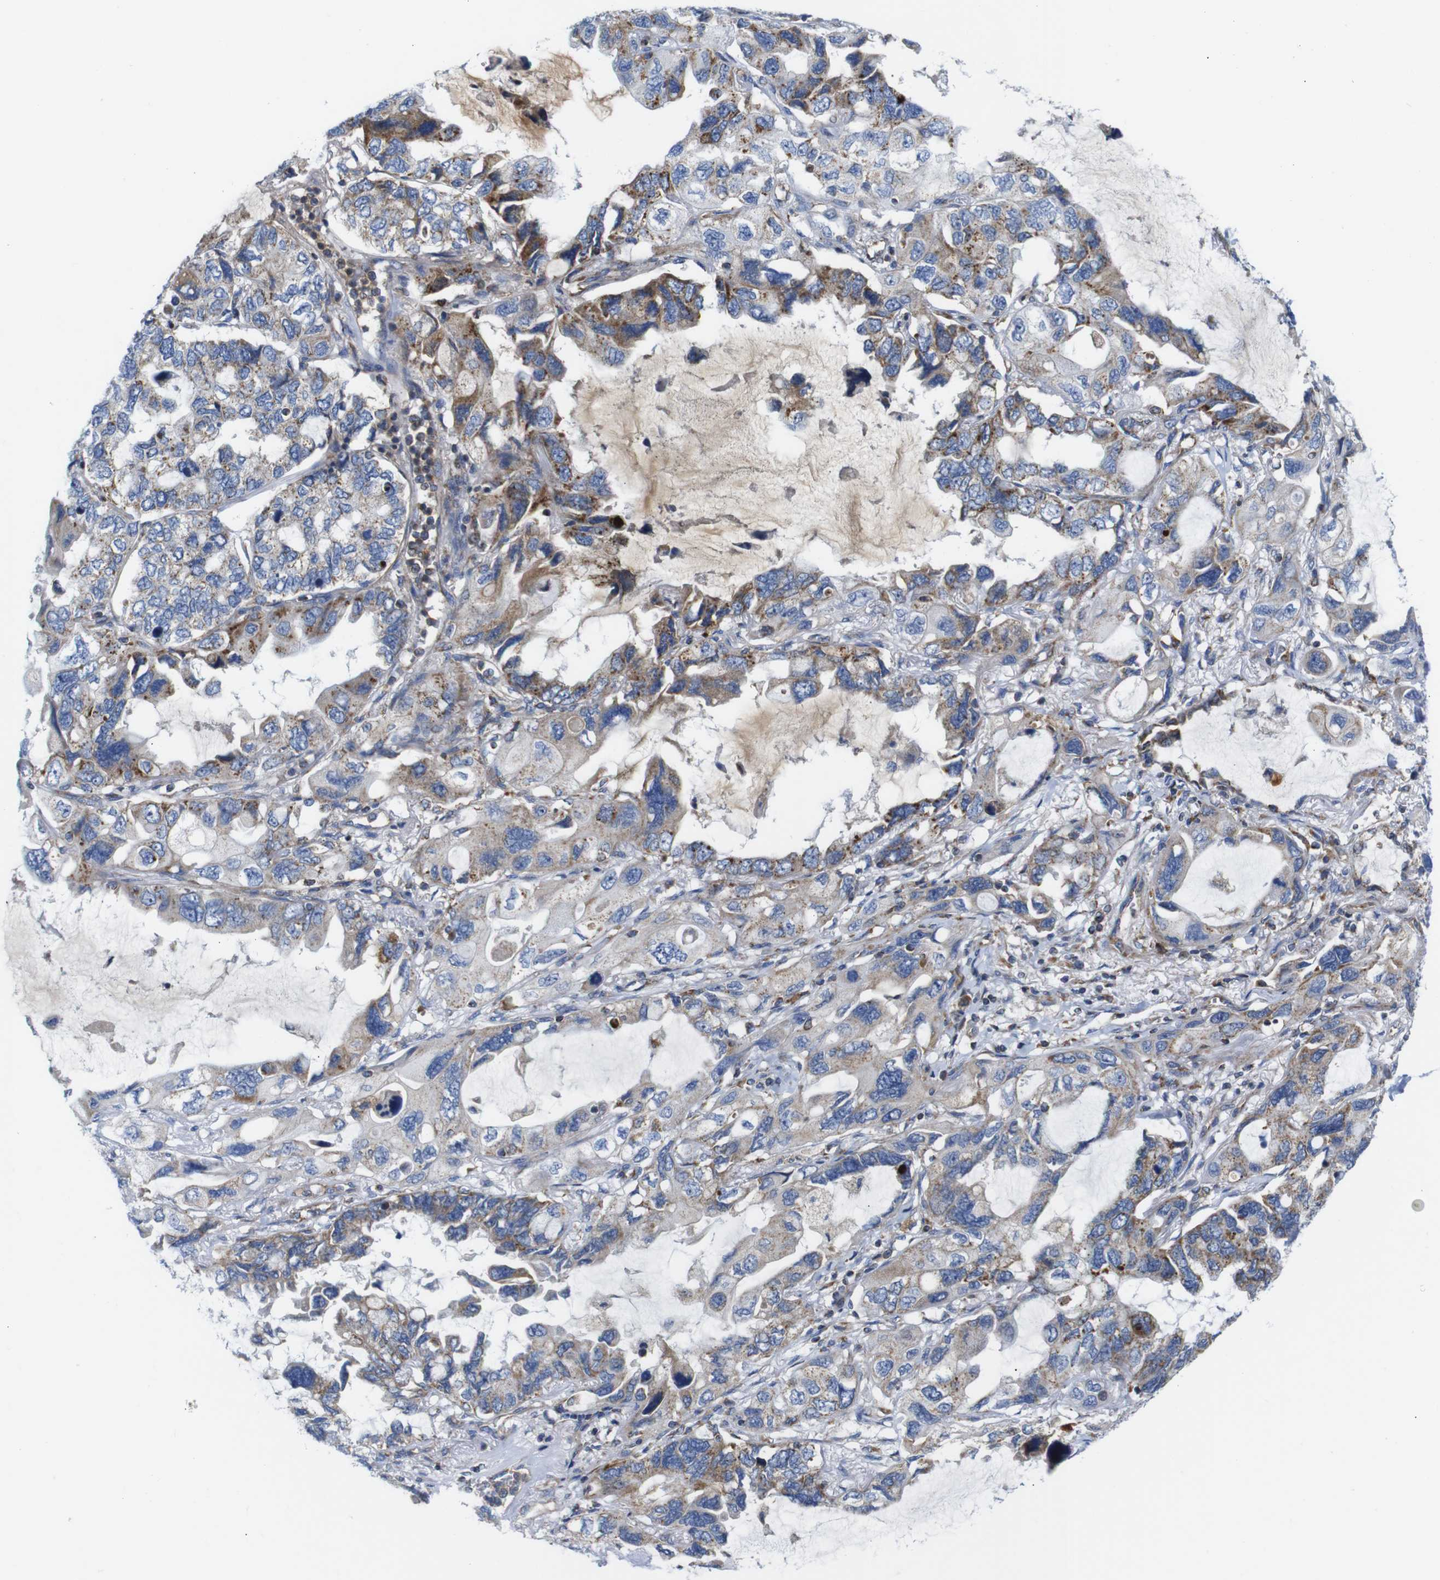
{"staining": {"intensity": "moderate", "quantity": ">75%", "location": "cytoplasmic/membranous"}, "tissue": "lung cancer", "cell_type": "Tumor cells", "image_type": "cancer", "snomed": [{"axis": "morphology", "description": "Squamous cell carcinoma, NOS"}, {"axis": "topography", "description": "Lung"}], "caption": "Human squamous cell carcinoma (lung) stained for a protein (brown) demonstrates moderate cytoplasmic/membranous positive positivity in about >75% of tumor cells.", "gene": "PDCD1LG2", "patient": {"sex": "female", "age": 73}}